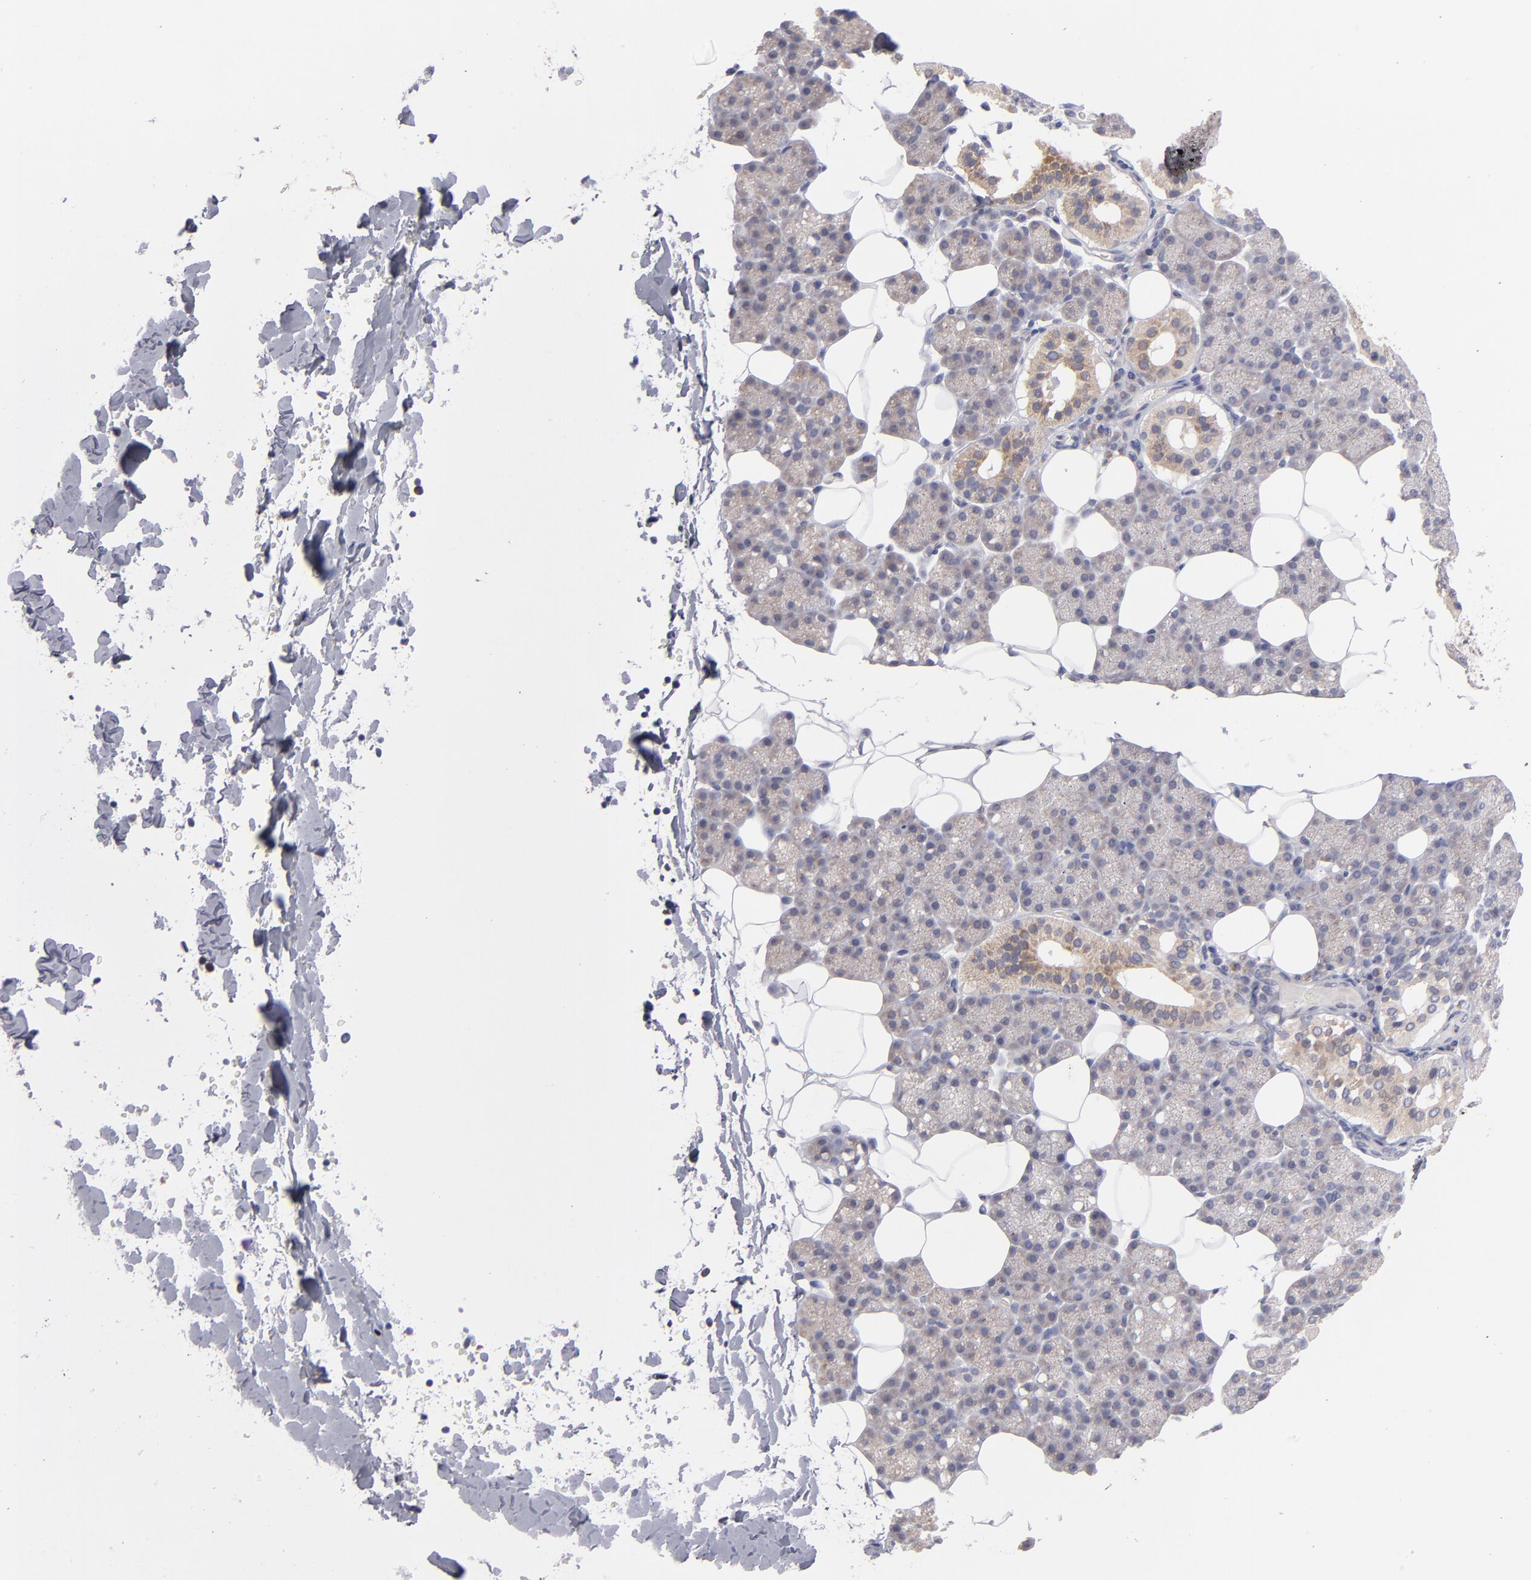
{"staining": {"intensity": "moderate", "quantity": "<25%", "location": "cytoplasmic/membranous"}, "tissue": "salivary gland", "cell_type": "Glandular cells", "image_type": "normal", "snomed": [{"axis": "morphology", "description": "Normal tissue, NOS"}, {"axis": "topography", "description": "Lymph node"}, {"axis": "topography", "description": "Salivary gland"}], "caption": "Salivary gland stained for a protein displays moderate cytoplasmic/membranous positivity in glandular cells.", "gene": "HCCS", "patient": {"sex": "male", "age": 8}}